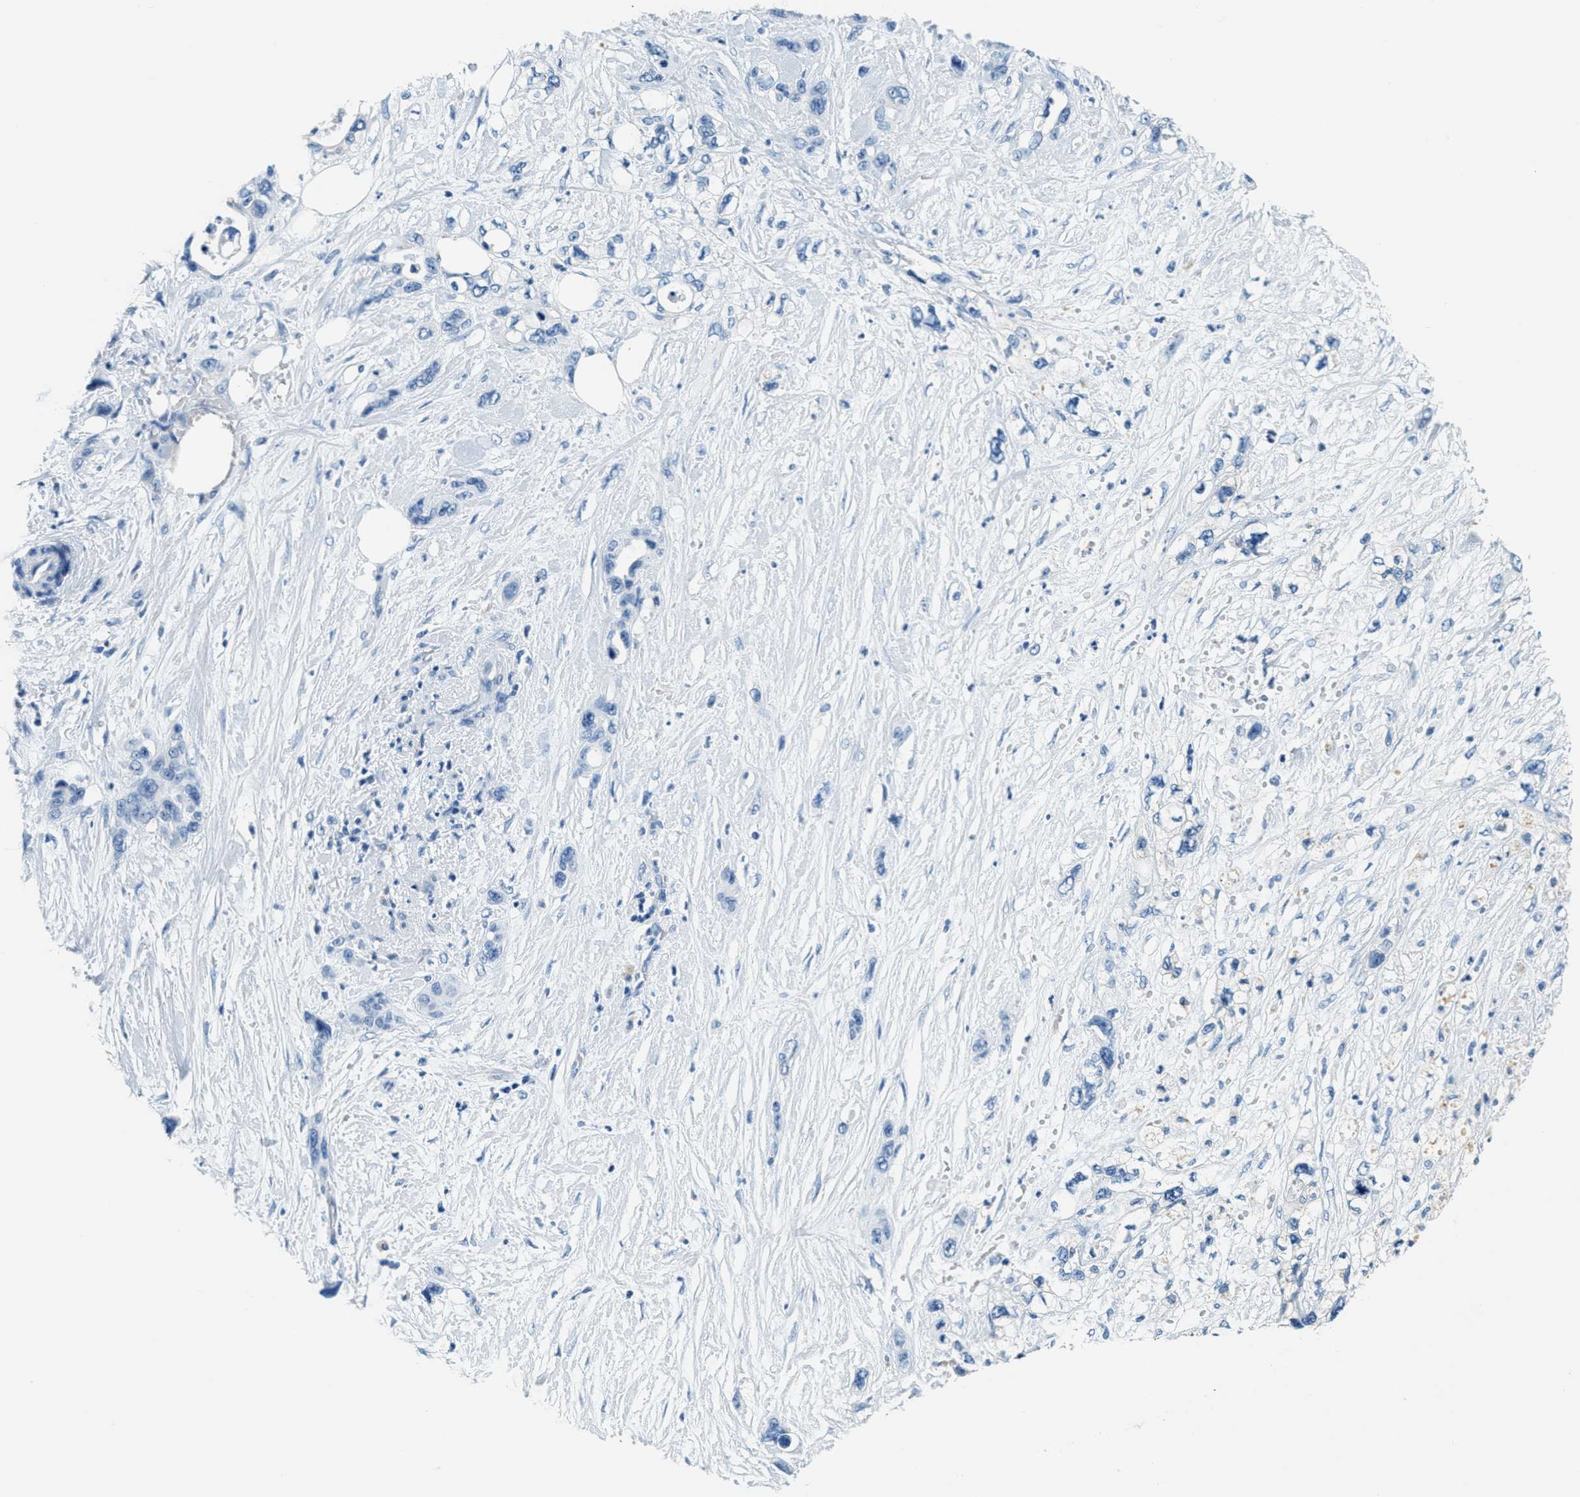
{"staining": {"intensity": "negative", "quantity": "none", "location": "none"}, "tissue": "pancreatic cancer", "cell_type": "Tumor cells", "image_type": "cancer", "snomed": [{"axis": "morphology", "description": "Adenocarcinoma, NOS"}, {"axis": "topography", "description": "Pancreas"}], "caption": "IHC micrograph of neoplastic tissue: human adenocarcinoma (pancreatic) stained with DAB exhibits no significant protein expression in tumor cells.", "gene": "A2M", "patient": {"sex": "male", "age": 46}}